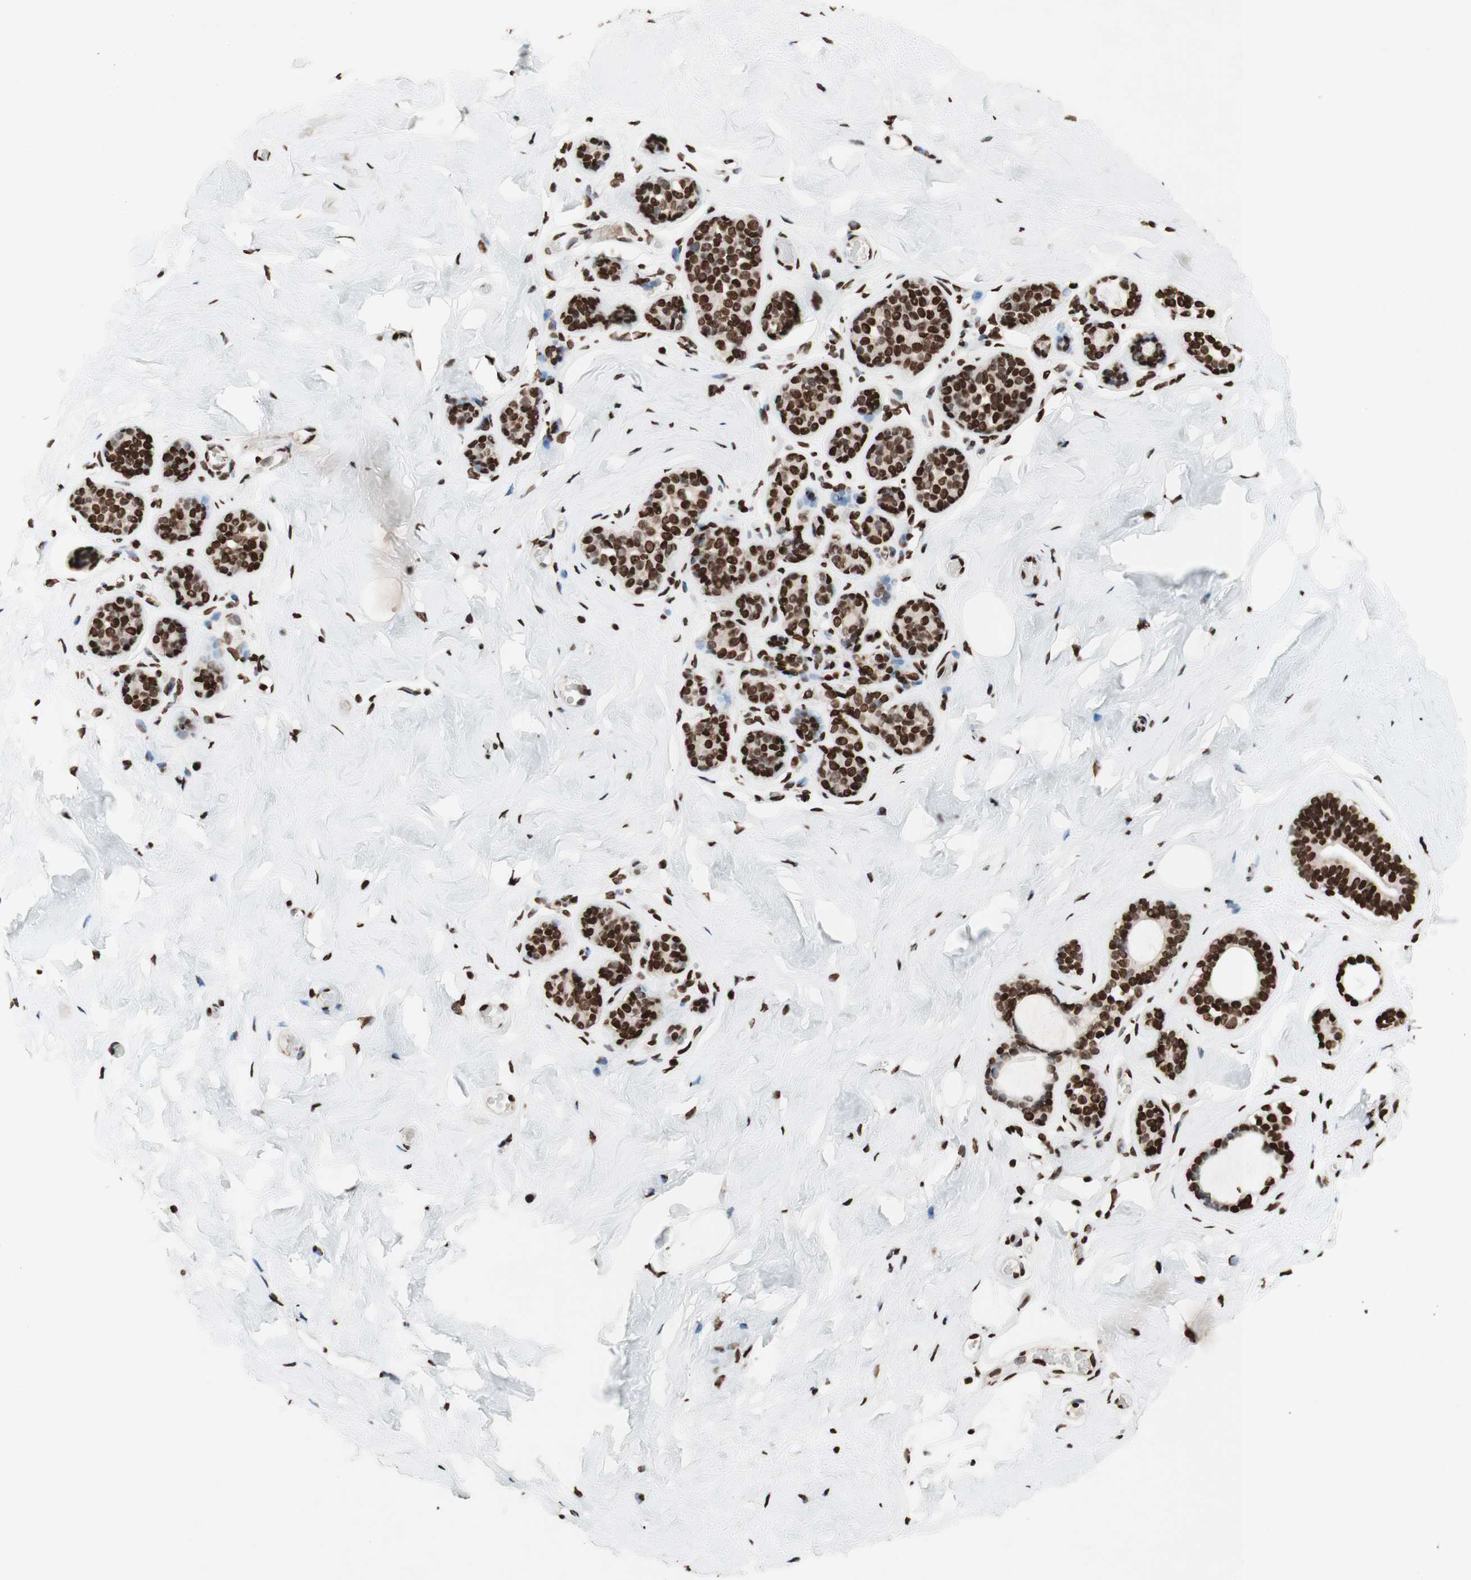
{"staining": {"intensity": "strong", "quantity": ">75%", "location": "nuclear"}, "tissue": "breast", "cell_type": "Adipocytes", "image_type": "normal", "snomed": [{"axis": "morphology", "description": "Normal tissue, NOS"}, {"axis": "topography", "description": "Breast"}], "caption": "Breast stained with DAB (3,3'-diaminobenzidine) immunohistochemistry exhibits high levels of strong nuclear positivity in about >75% of adipocytes. (brown staining indicates protein expression, while blue staining denotes nuclei).", "gene": "NCOA3", "patient": {"sex": "female", "age": 75}}